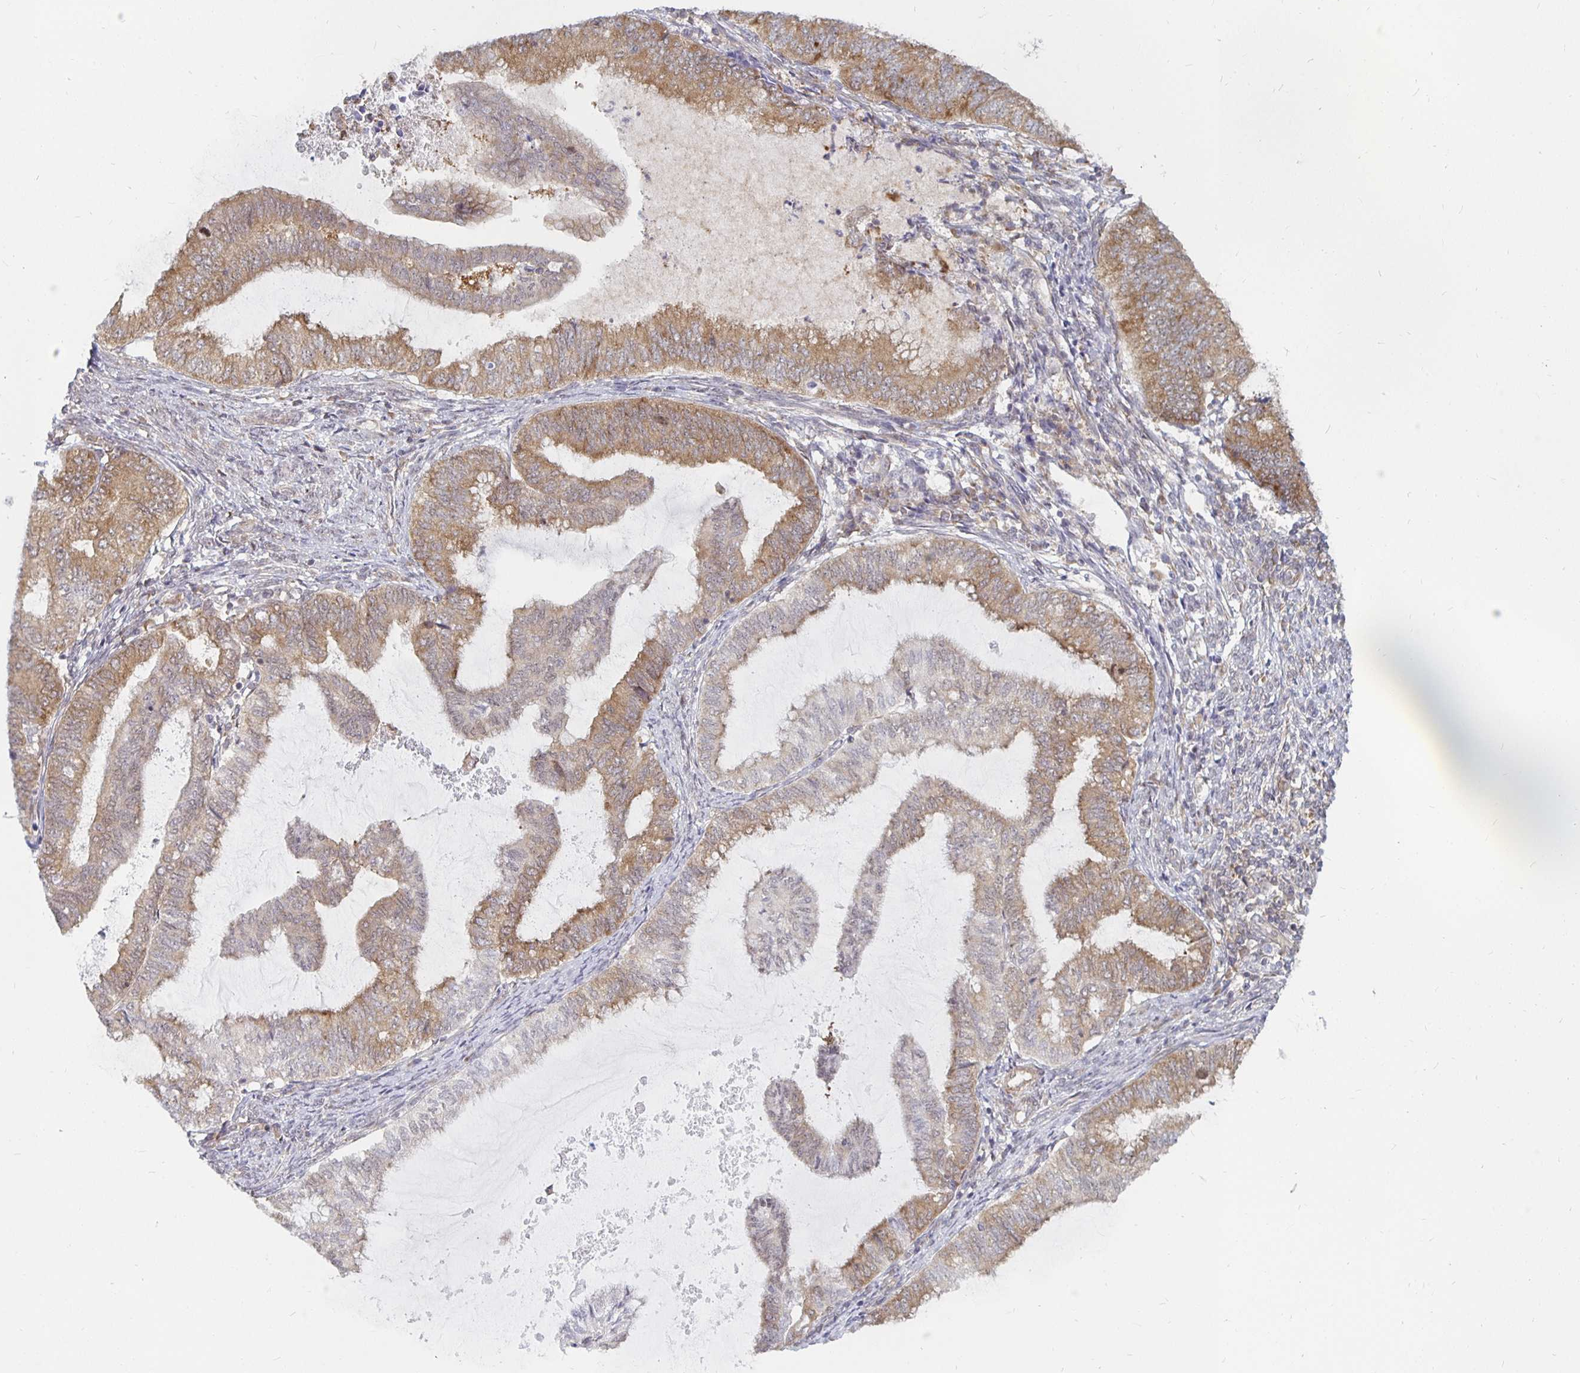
{"staining": {"intensity": "moderate", "quantity": "25%-75%", "location": "cytoplasmic/membranous"}, "tissue": "endometrial cancer", "cell_type": "Tumor cells", "image_type": "cancer", "snomed": [{"axis": "morphology", "description": "Adenocarcinoma, NOS"}, {"axis": "topography", "description": "Endometrium"}], "caption": "Adenocarcinoma (endometrial) tissue reveals moderate cytoplasmic/membranous expression in about 25%-75% of tumor cells The staining was performed using DAB (3,3'-diaminobenzidine), with brown indicating positive protein expression. Nuclei are stained blue with hematoxylin.", "gene": "PDAP1", "patient": {"sex": "female", "age": 79}}